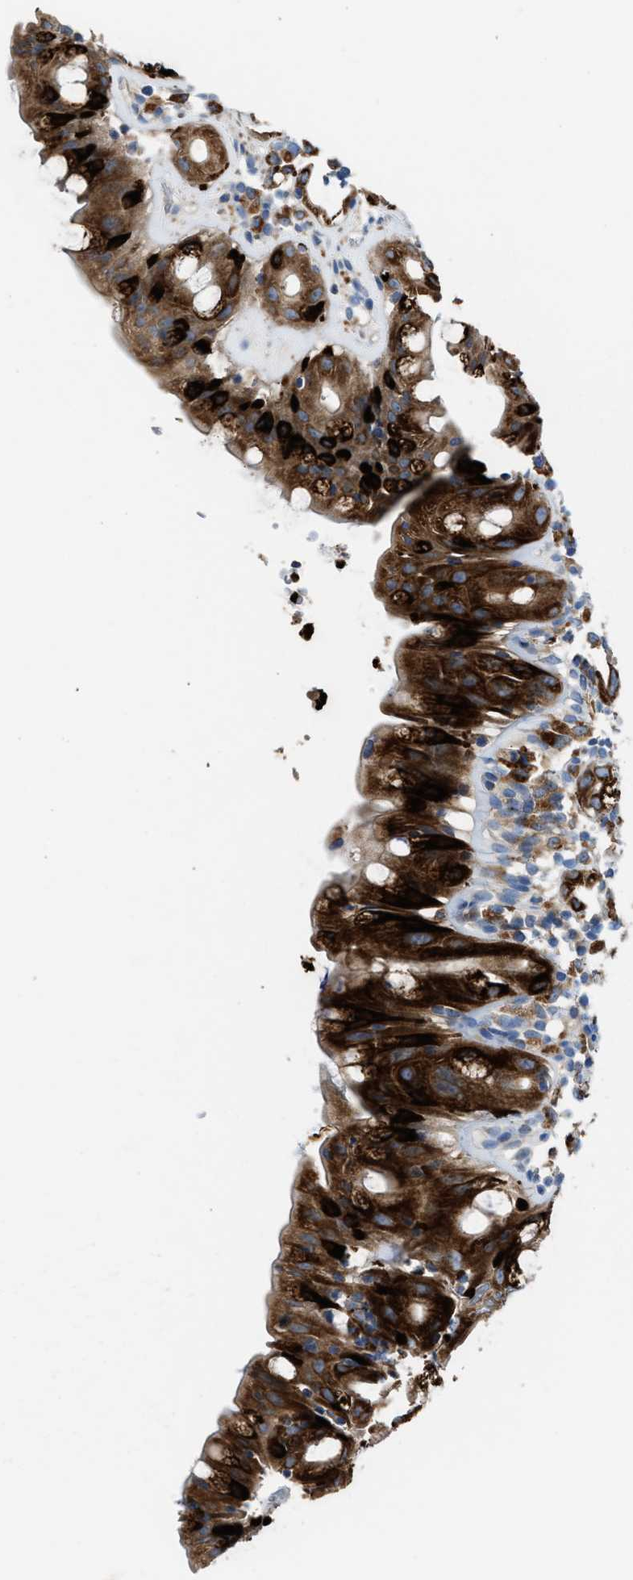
{"staining": {"intensity": "strong", "quantity": ">75%", "location": "cytoplasmic/membranous"}, "tissue": "rectum", "cell_type": "Glandular cells", "image_type": "normal", "snomed": [{"axis": "morphology", "description": "Normal tissue, NOS"}, {"axis": "topography", "description": "Rectum"}], "caption": "The immunohistochemical stain shows strong cytoplasmic/membranous positivity in glandular cells of unremarkable rectum.", "gene": "AOAH", "patient": {"sex": "male", "age": 44}}